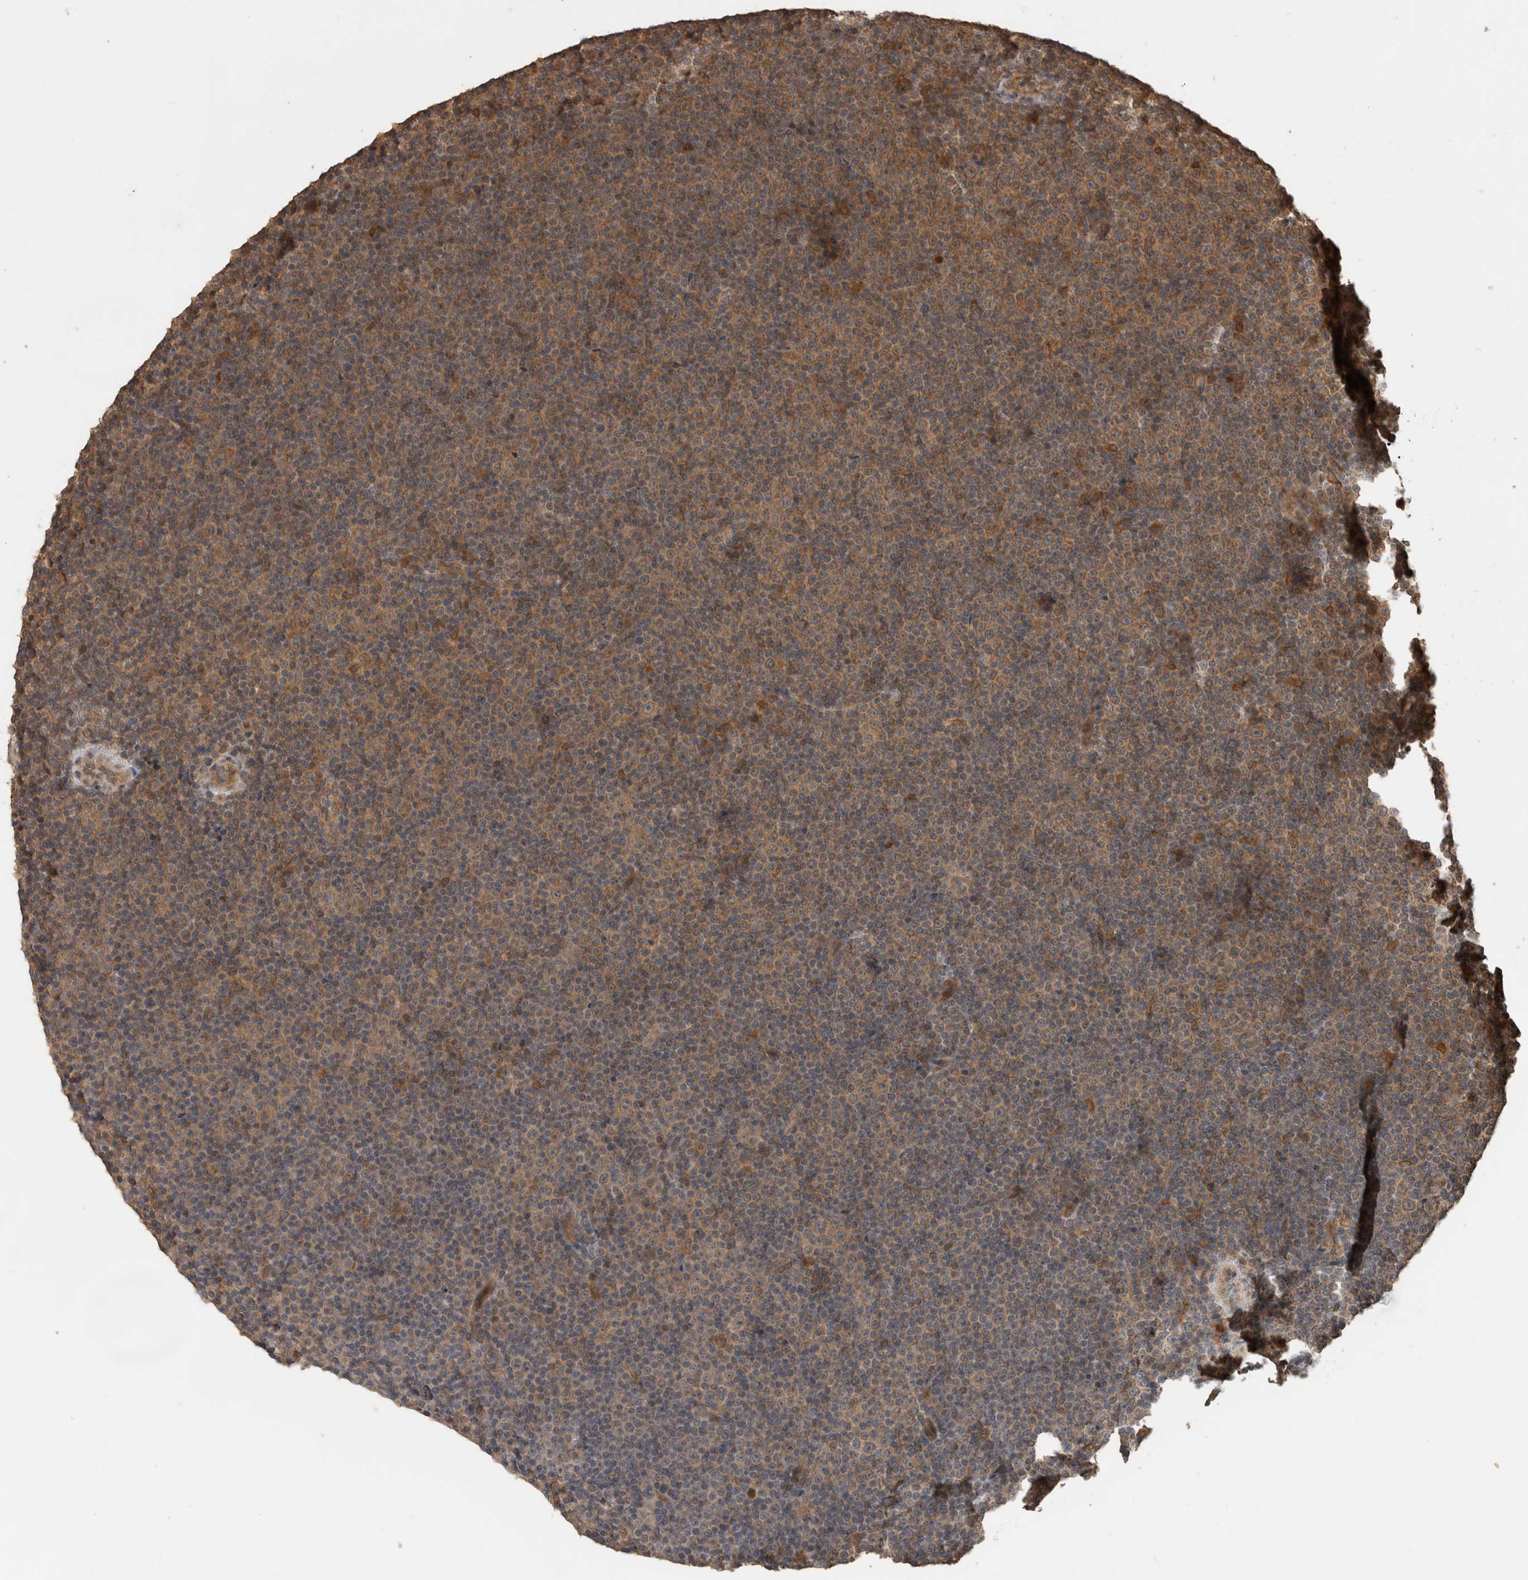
{"staining": {"intensity": "moderate", "quantity": ">75%", "location": "cytoplasmic/membranous"}, "tissue": "lymphoma", "cell_type": "Tumor cells", "image_type": "cancer", "snomed": [{"axis": "morphology", "description": "Malignant lymphoma, non-Hodgkin's type, Low grade"}, {"axis": "topography", "description": "Lymph node"}], "caption": "A brown stain shows moderate cytoplasmic/membranous positivity of a protein in human malignant lymphoma, non-Hodgkin's type (low-grade) tumor cells. Using DAB (brown) and hematoxylin (blue) stains, captured at high magnification using brightfield microscopy.", "gene": "OTUD7B", "patient": {"sex": "female", "age": 67}}